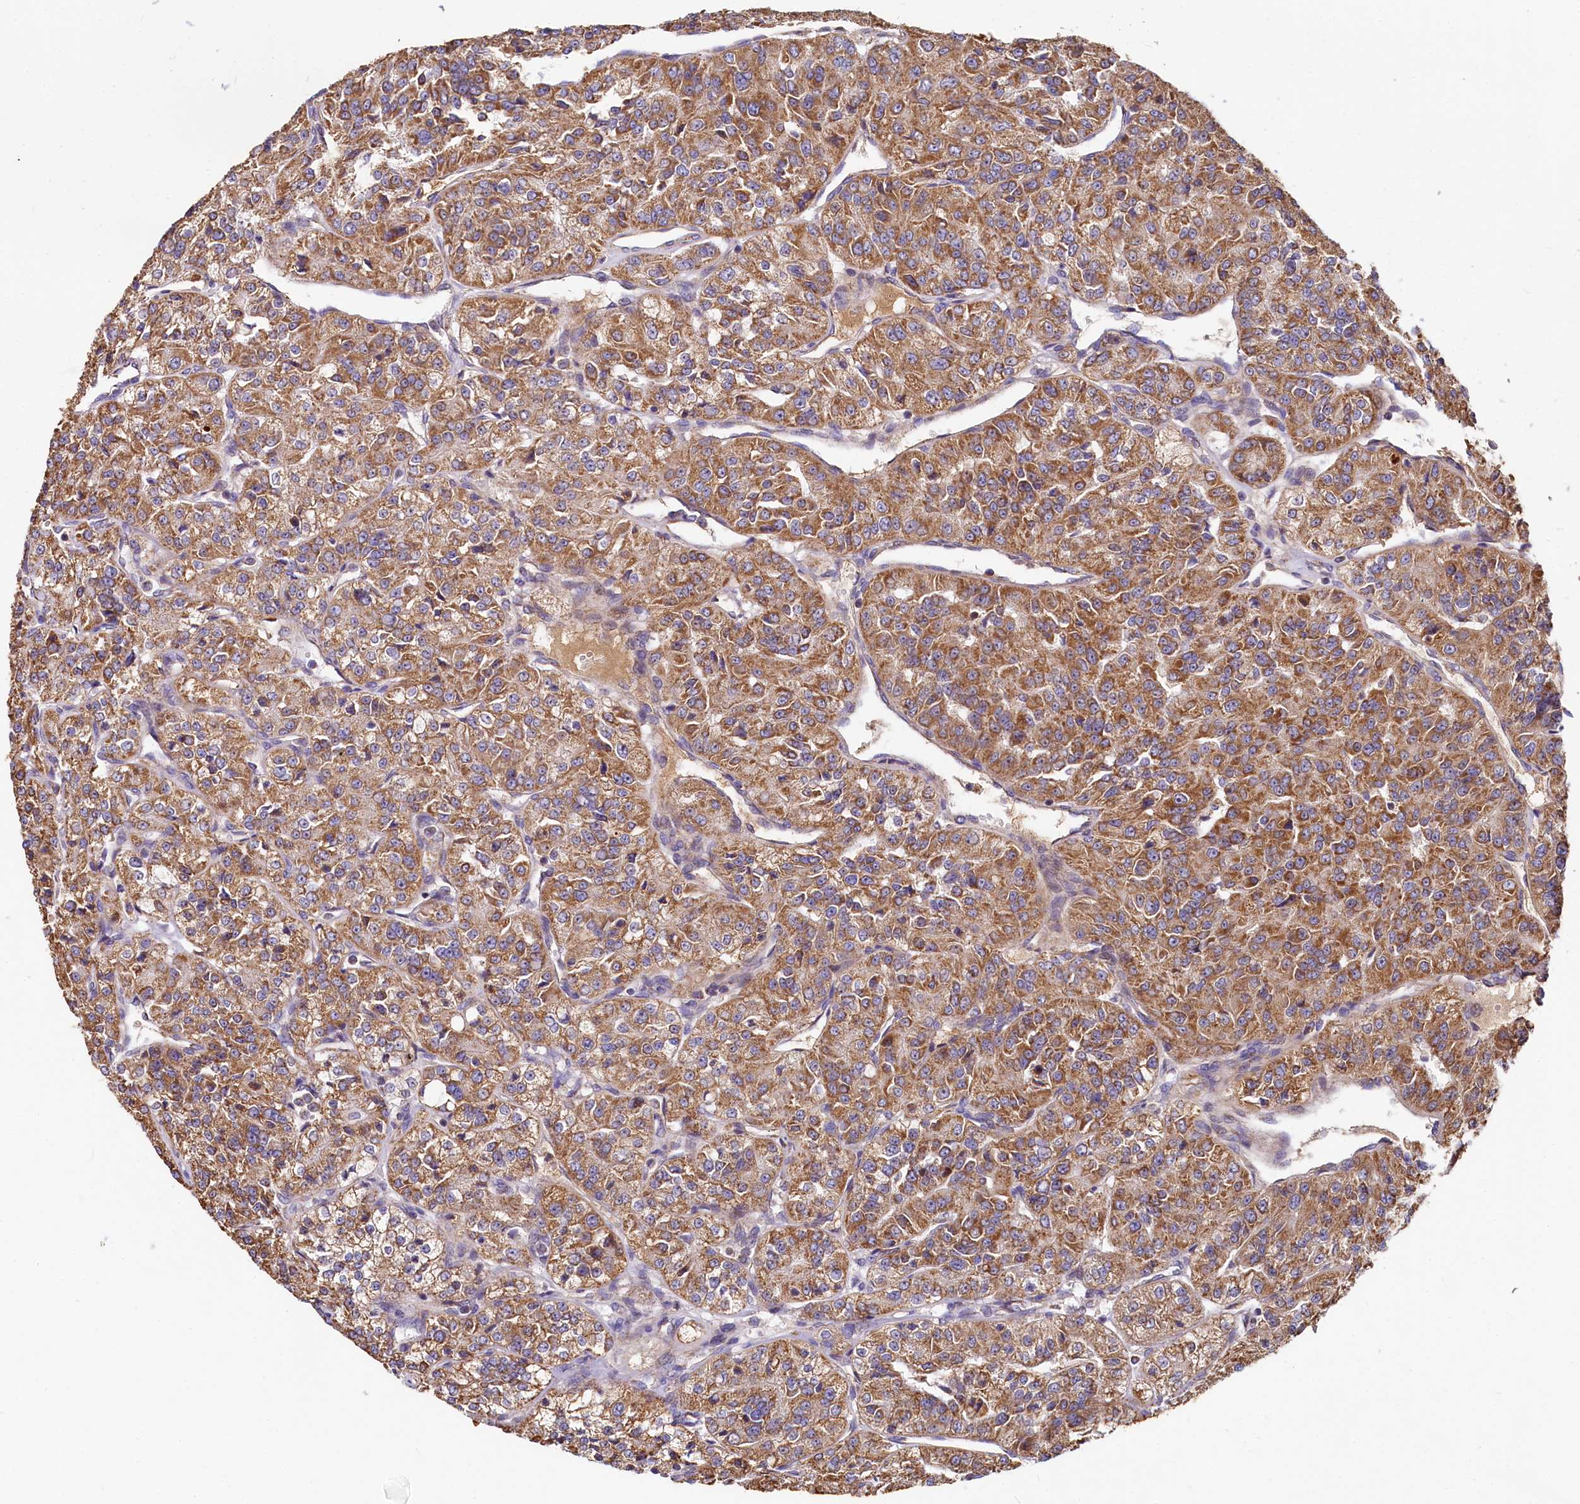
{"staining": {"intensity": "moderate", "quantity": ">75%", "location": "cytoplasmic/membranous"}, "tissue": "renal cancer", "cell_type": "Tumor cells", "image_type": "cancer", "snomed": [{"axis": "morphology", "description": "Adenocarcinoma, NOS"}, {"axis": "topography", "description": "Kidney"}], "caption": "IHC micrograph of adenocarcinoma (renal) stained for a protein (brown), which reveals medium levels of moderate cytoplasmic/membranous positivity in approximately >75% of tumor cells.", "gene": "SPRYD3", "patient": {"sex": "female", "age": 63}}